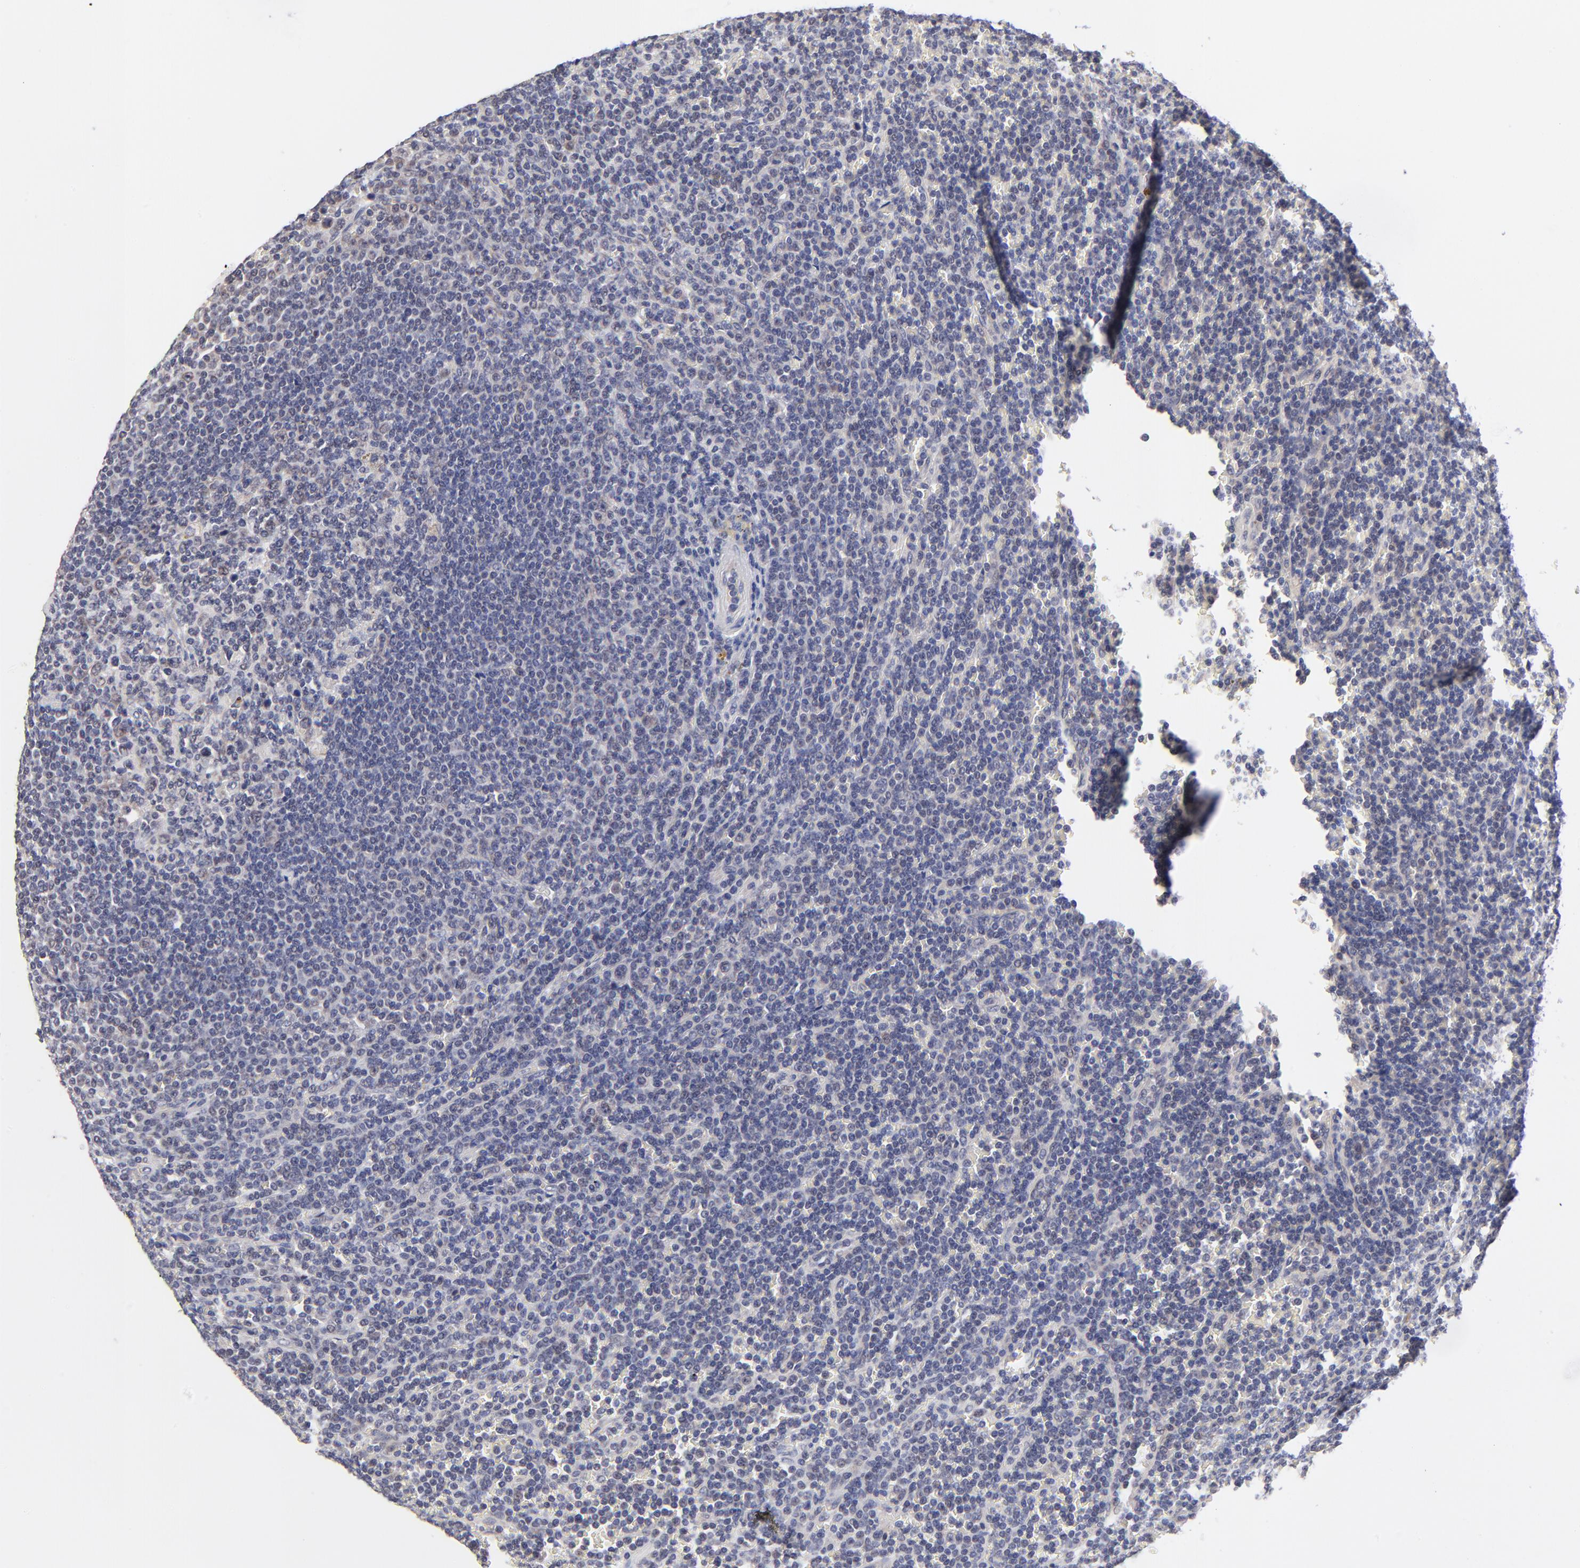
{"staining": {"intensity": "negative", "quantity": "none", "location": "none"}, "tissue": "lymphoma", "cell_type": "Tumor cells", "image_type": "cancer", "snomed": [{"axis": "morphology", "description": "Malignant lymphoma, non-Hodgkin's type, Low grade"}, {"axis": "topography", "description": "Spleen"}], "caption": "DAB (3,3'-diaminobenzidine) immunohistochemical staining of human lymphoma exhibits no significant staining in tumor cells.", "gene": "FBXO8", "patient": {"sex": "male", "age": 80}}